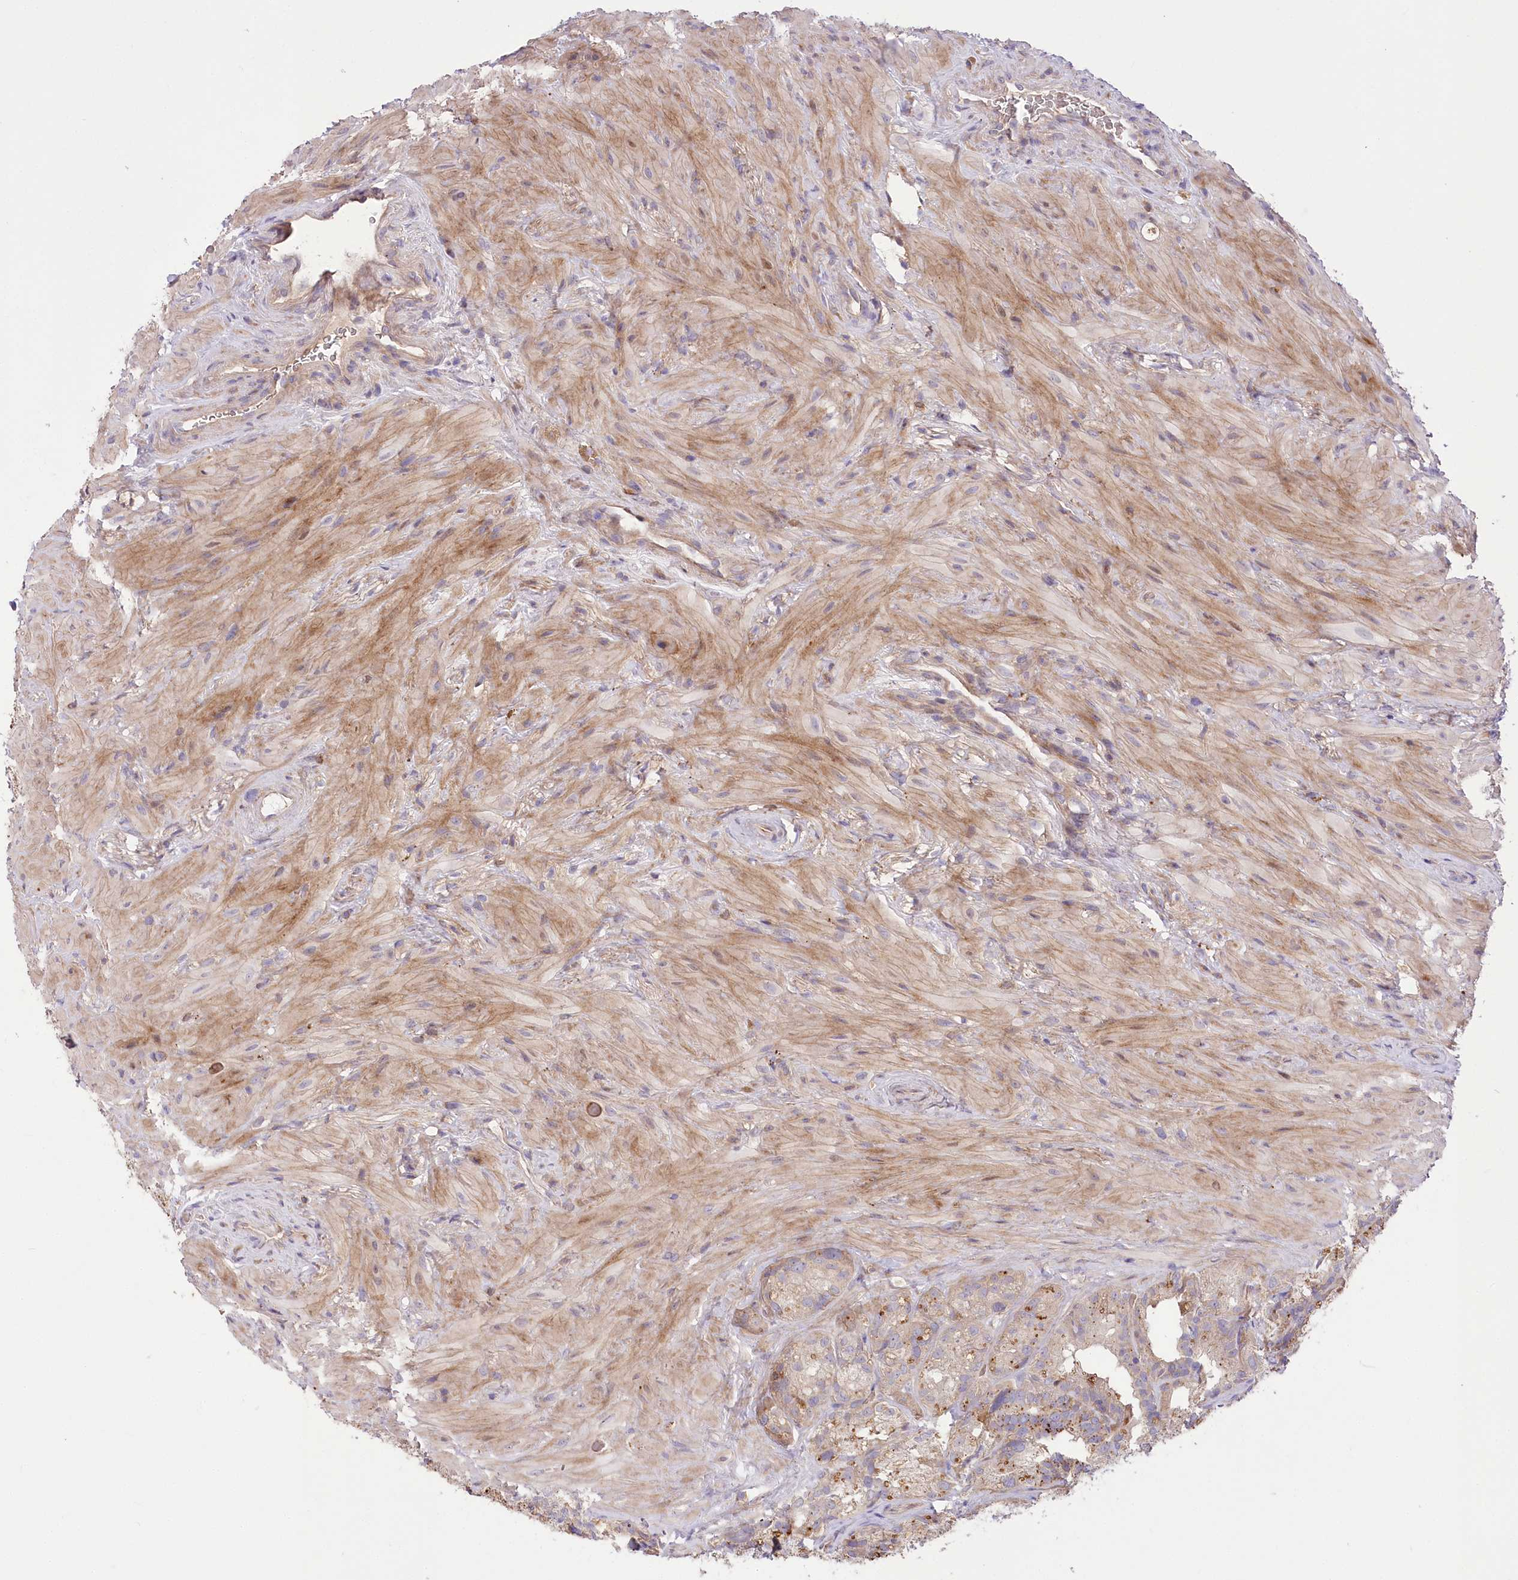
{"staining": {"intensity": "weak", "quantity": ">75%", "location": "cytoplasmic/membranous"}, "tissue": "seminal vesicle", "cell_type": "Glandular cells", "image_type": "normal", "snomed": [{"axis": "morphology", "description": "Normal tissue, NOS"}, {"axis": "topography", "description": "Seminal veicle"}], "caption": "An image of human seminal vesicle stained for a protein reveals weak cytoplasmic/membranous brown staining in glandular cells. The staining was performed using DAB (3,3'-diaminobenzidine) to visualize the protein expression in brown, while the nuclei were stained in blue with hematoxylin (Magnification: 20x).", "gene": "TRUB1", "patient": {"sex": "male", "age": 60}}